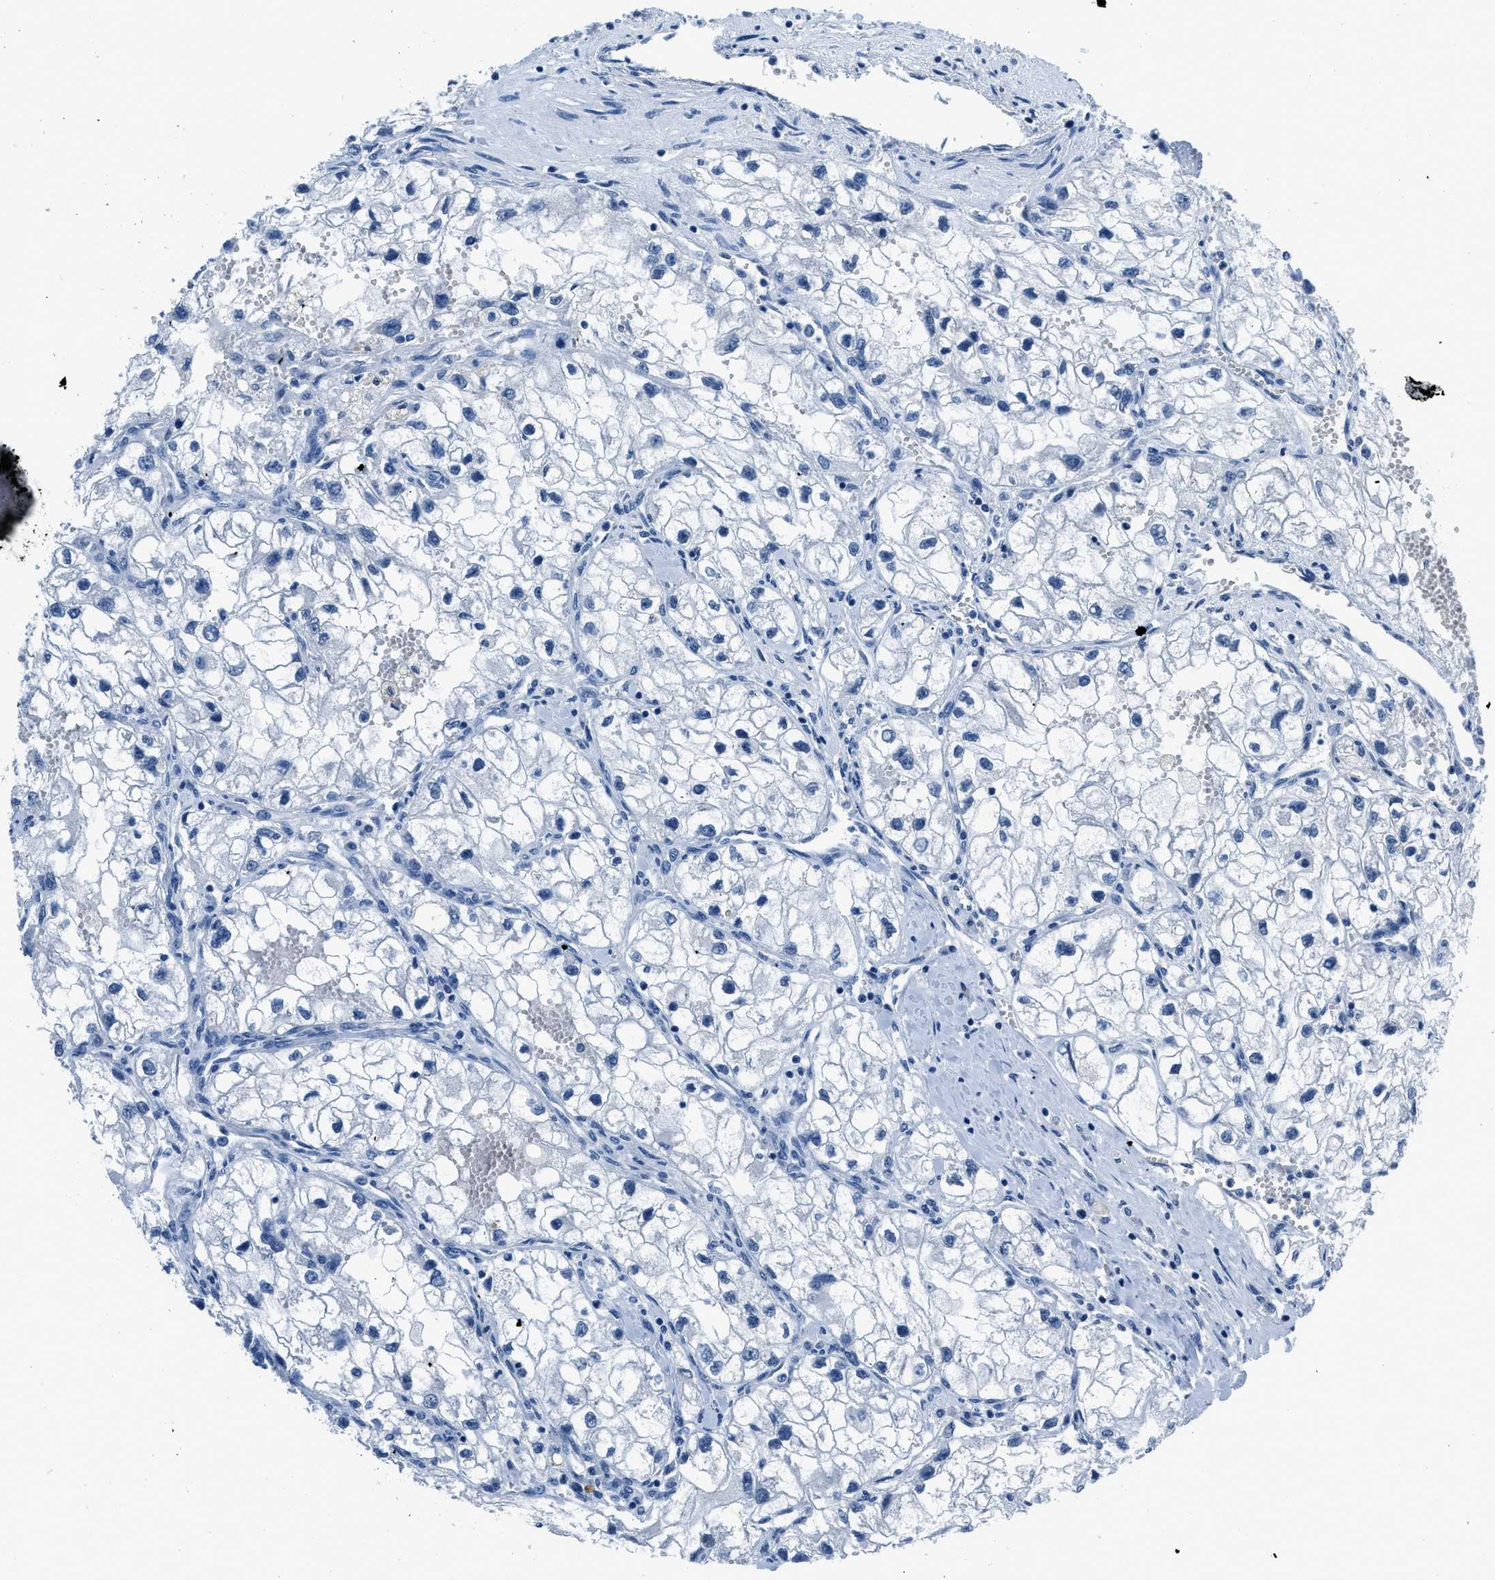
{"staining": {"intensity": "negative", "quantity": "none", "location": "none"}, "tissue": "renal cancer", "cell_type": "Tumor cells", "image_type": "cancer", "snomed": [{"axis": "morphology", "description": "Adenocarcinoma, NOS"}, {"axis": "topography", "description": "Kidney"}], "caption": "Immunohistochemistry of human renal cancer (adenocarcinoma) displays no positivity in tumor cells.", "gene": "GJA3", "patient": {"sex": "female", "age": 70}}